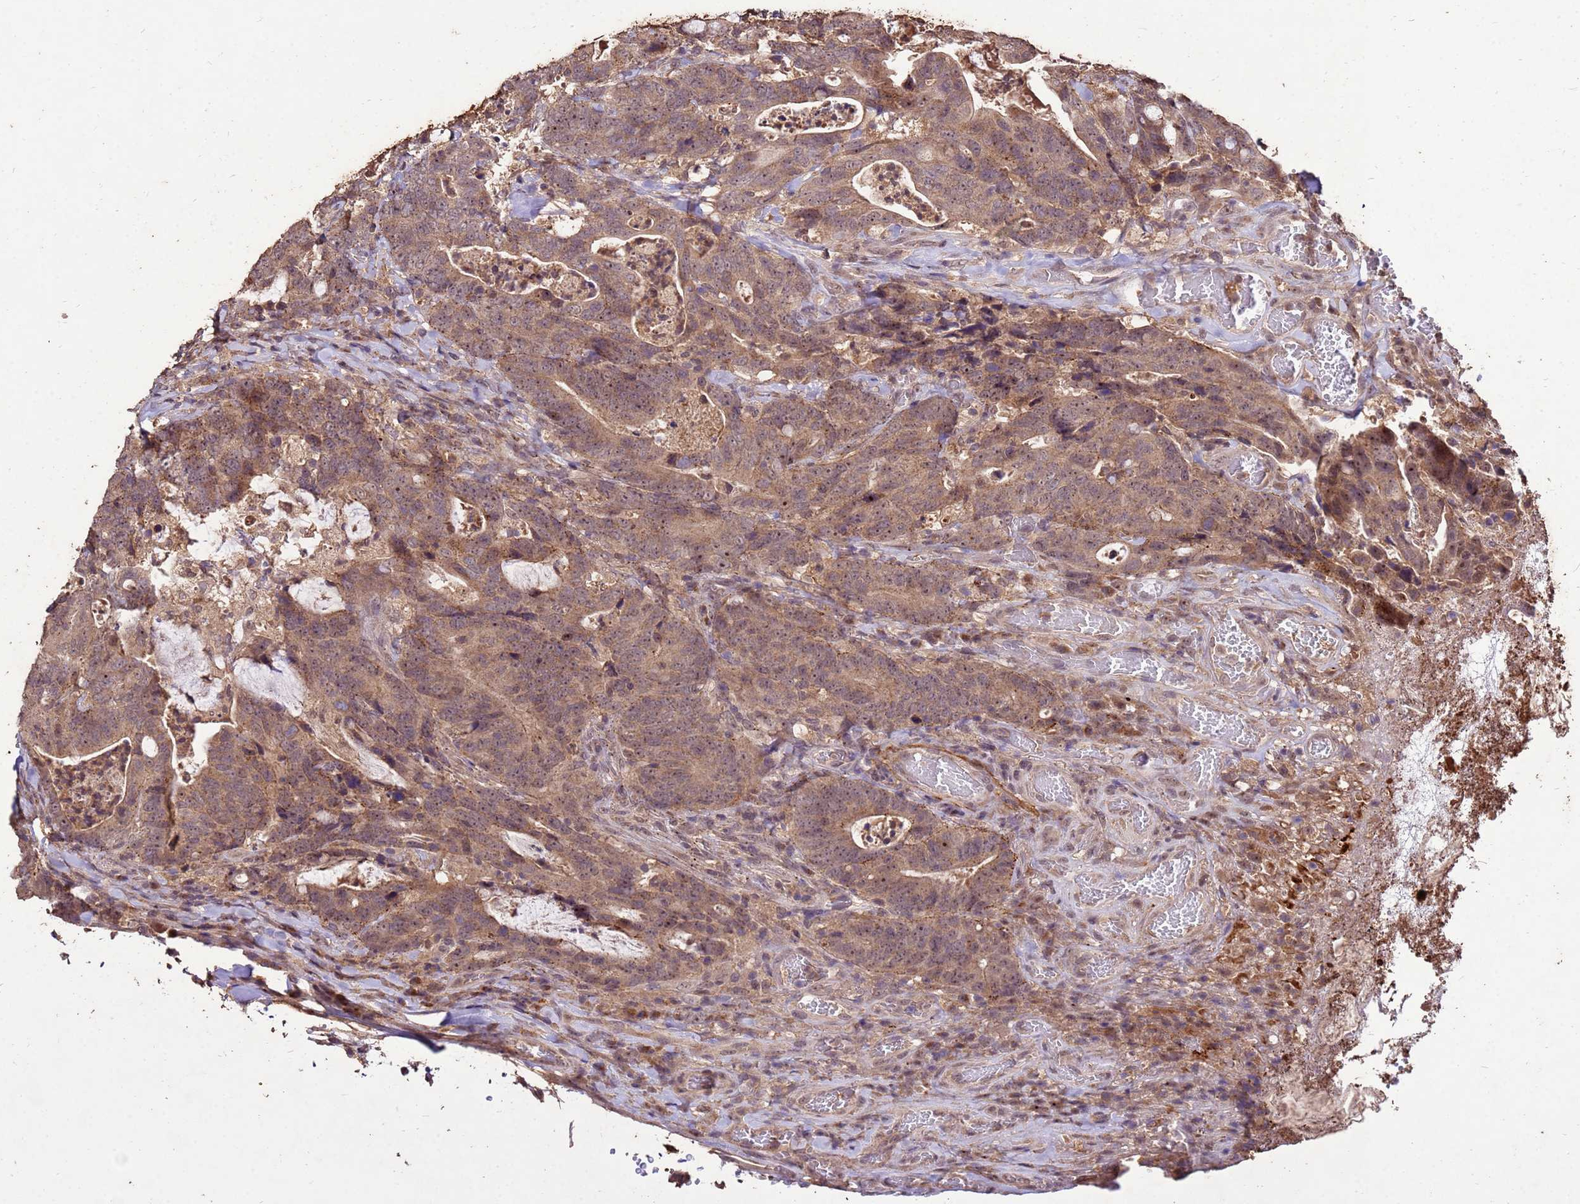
{"staining": {"intensity": "moderate", "quantity": ">75%", "location": "cytoplasmic/membranous"}, "tissue": "colorectal cancer", "cell_type": "Tumor cells", "image_type": "cancer", "snomed": [{"axis": "morphology", "description": "Adenocarcinoma, NOS"}, {"axis": "topography", "description": "Colon"}], "caption": "Colorectal cancer stained with DAB immunohistochemistry displays medium levels of moderate cytoplasmic/membranous staining in about >75% of tumor cells. Using DAB (3,3'-diaminobenzidine) (brown) and hematoxylin (blue) stains, captured at high magnification using brightfield microscopy.", "gene": "TOR4A", "patient": {"sex": "female", "age": 82}}